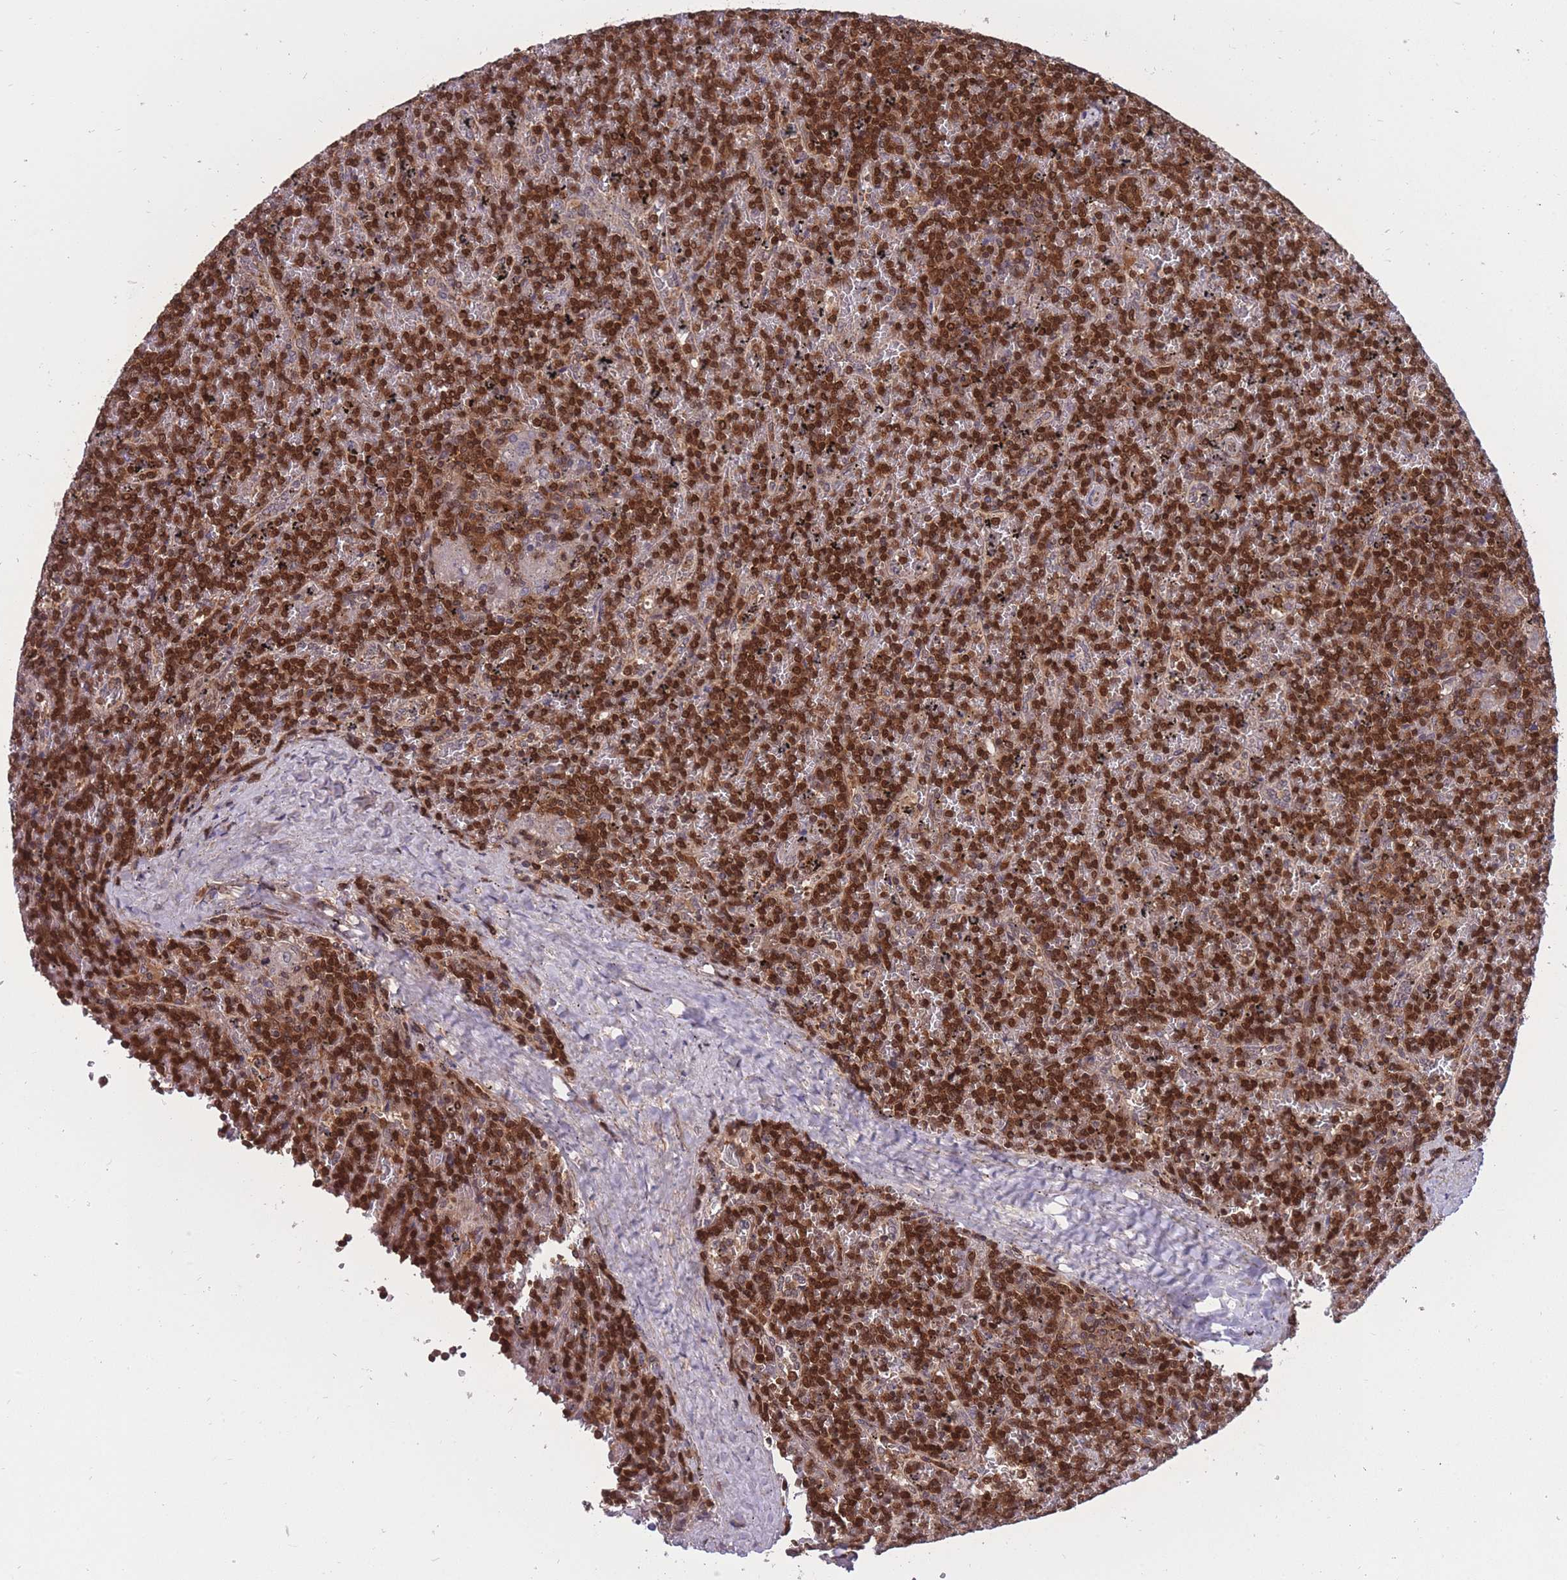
{"staining": {"intensity": "strong", "quantity": ">75%", "location": "cytoplasmic/membranous,nuclear"}, "tissue": "lymphoma", "cell_type": "Tumor cells", "image_type": "cancer", "snomed": [{"axis": "morphology", "description": "Malignant lymphoma, non-Hodgkin's type, Low grade"}, {"axis": "topography", "description": "Spleen"}], "caption": "Protein positivity by immunohistochemistry displays strong cytoplasmic/membranous and nuclear staining in approximately >75% of tumor cells in malignant lymphoma, non-Hodgkin's type (low-grade).", "gene": "UBE2N", "patient": {"sex": "female", "age": 19}}